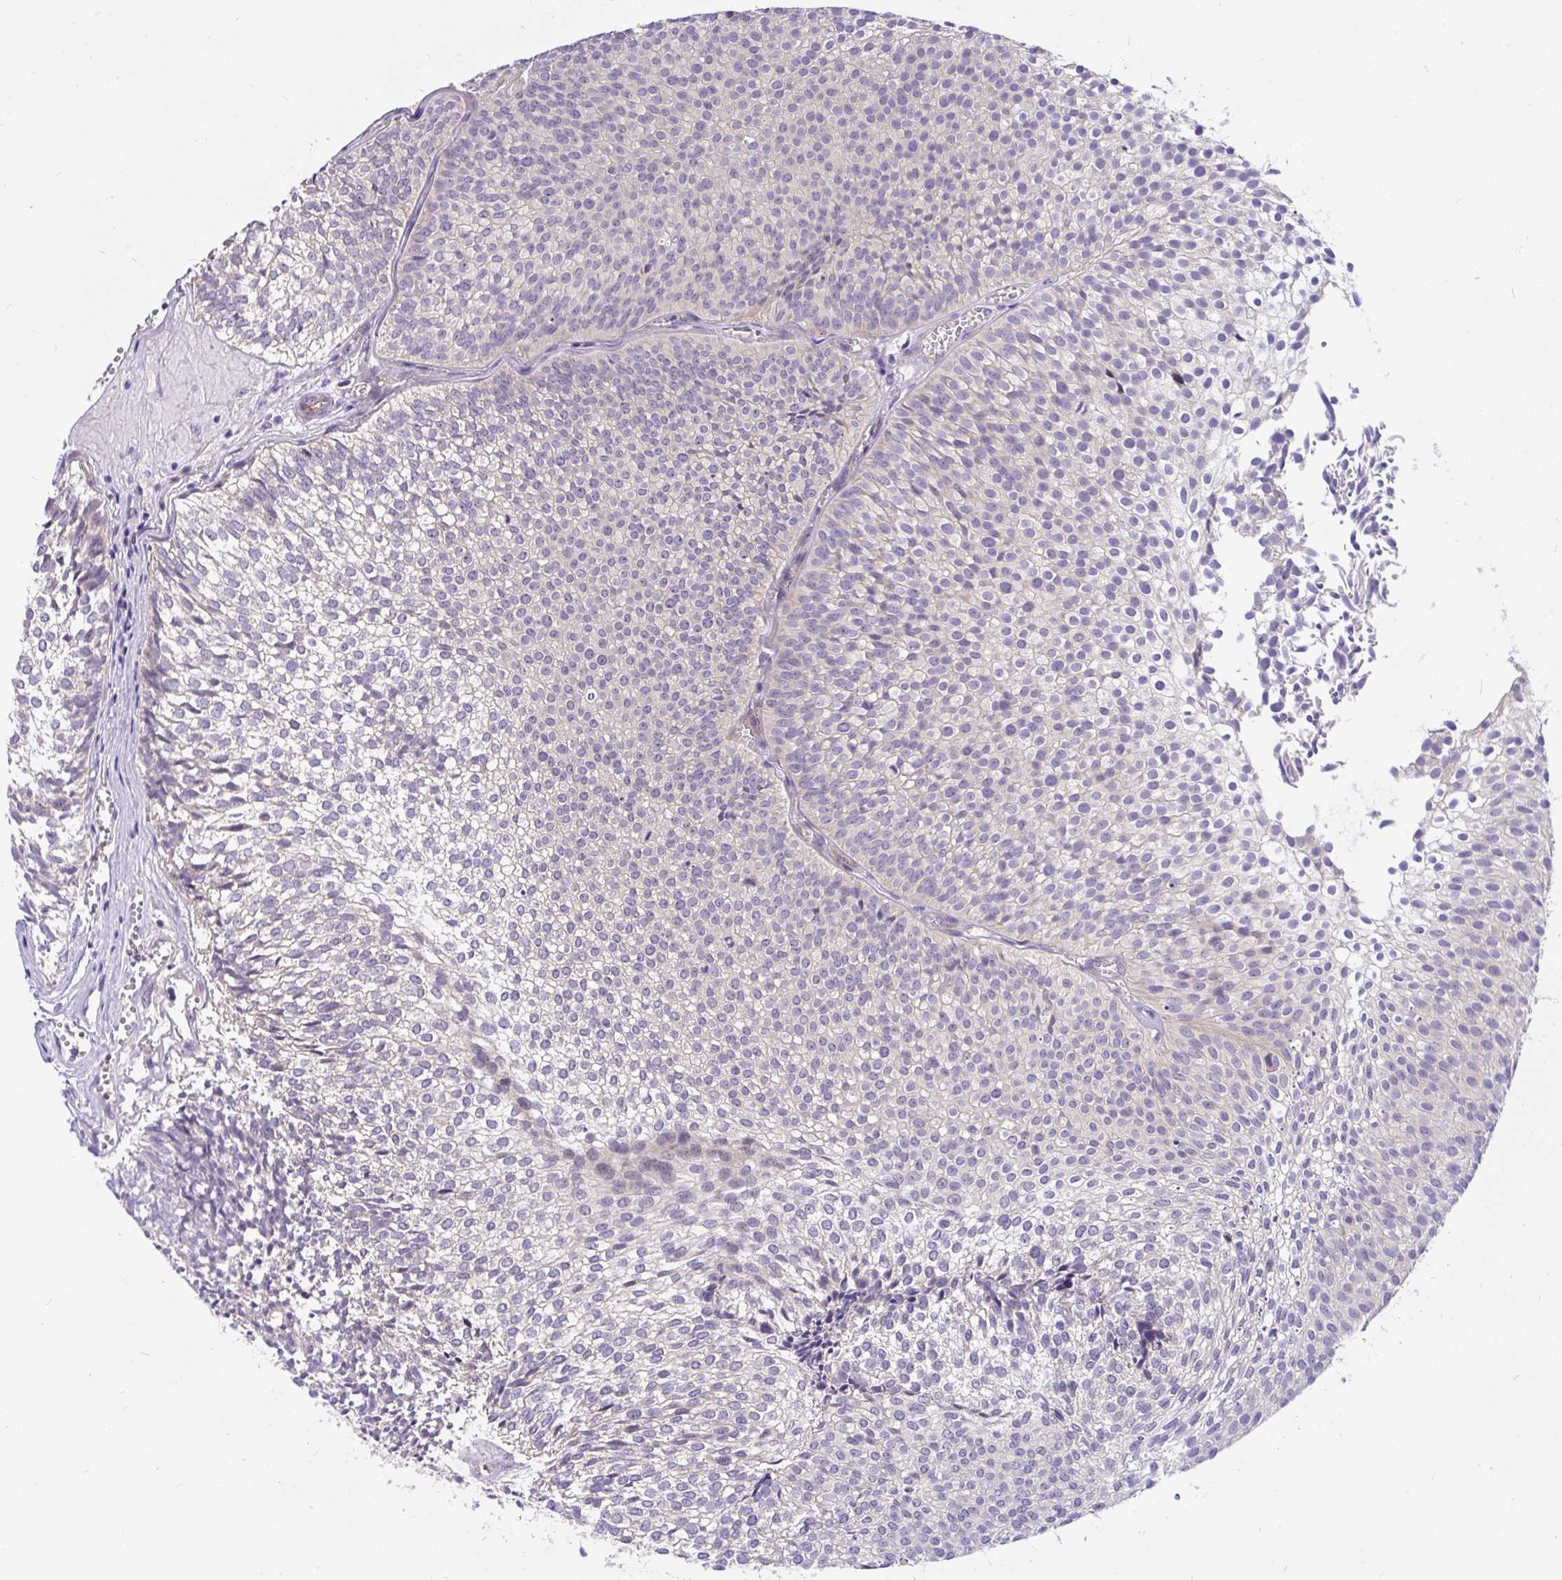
{"staining": {"intensity": "negative", "quantity": "none", "location": "none"}, "tissue": "urothelial cancer", "cell_type": "Tumor cells", "image_type": "cancer", "snomed": [{"axis": "morphology", "description": "Urothelial carcinoma, Low grade"}, {"axis": "topography", "description": "Urinary bladder"}], "caption": "High magnification brightfield microscopy of urothelial carcinoma (low-grade) stained with DAB (brown) and counterstained with hematoxylin (blue): tumor cells show no significant expression. Nuclei are stained in blue.", "gene": "LRRC26", "patient": {"sex": "male", "age": 91}}